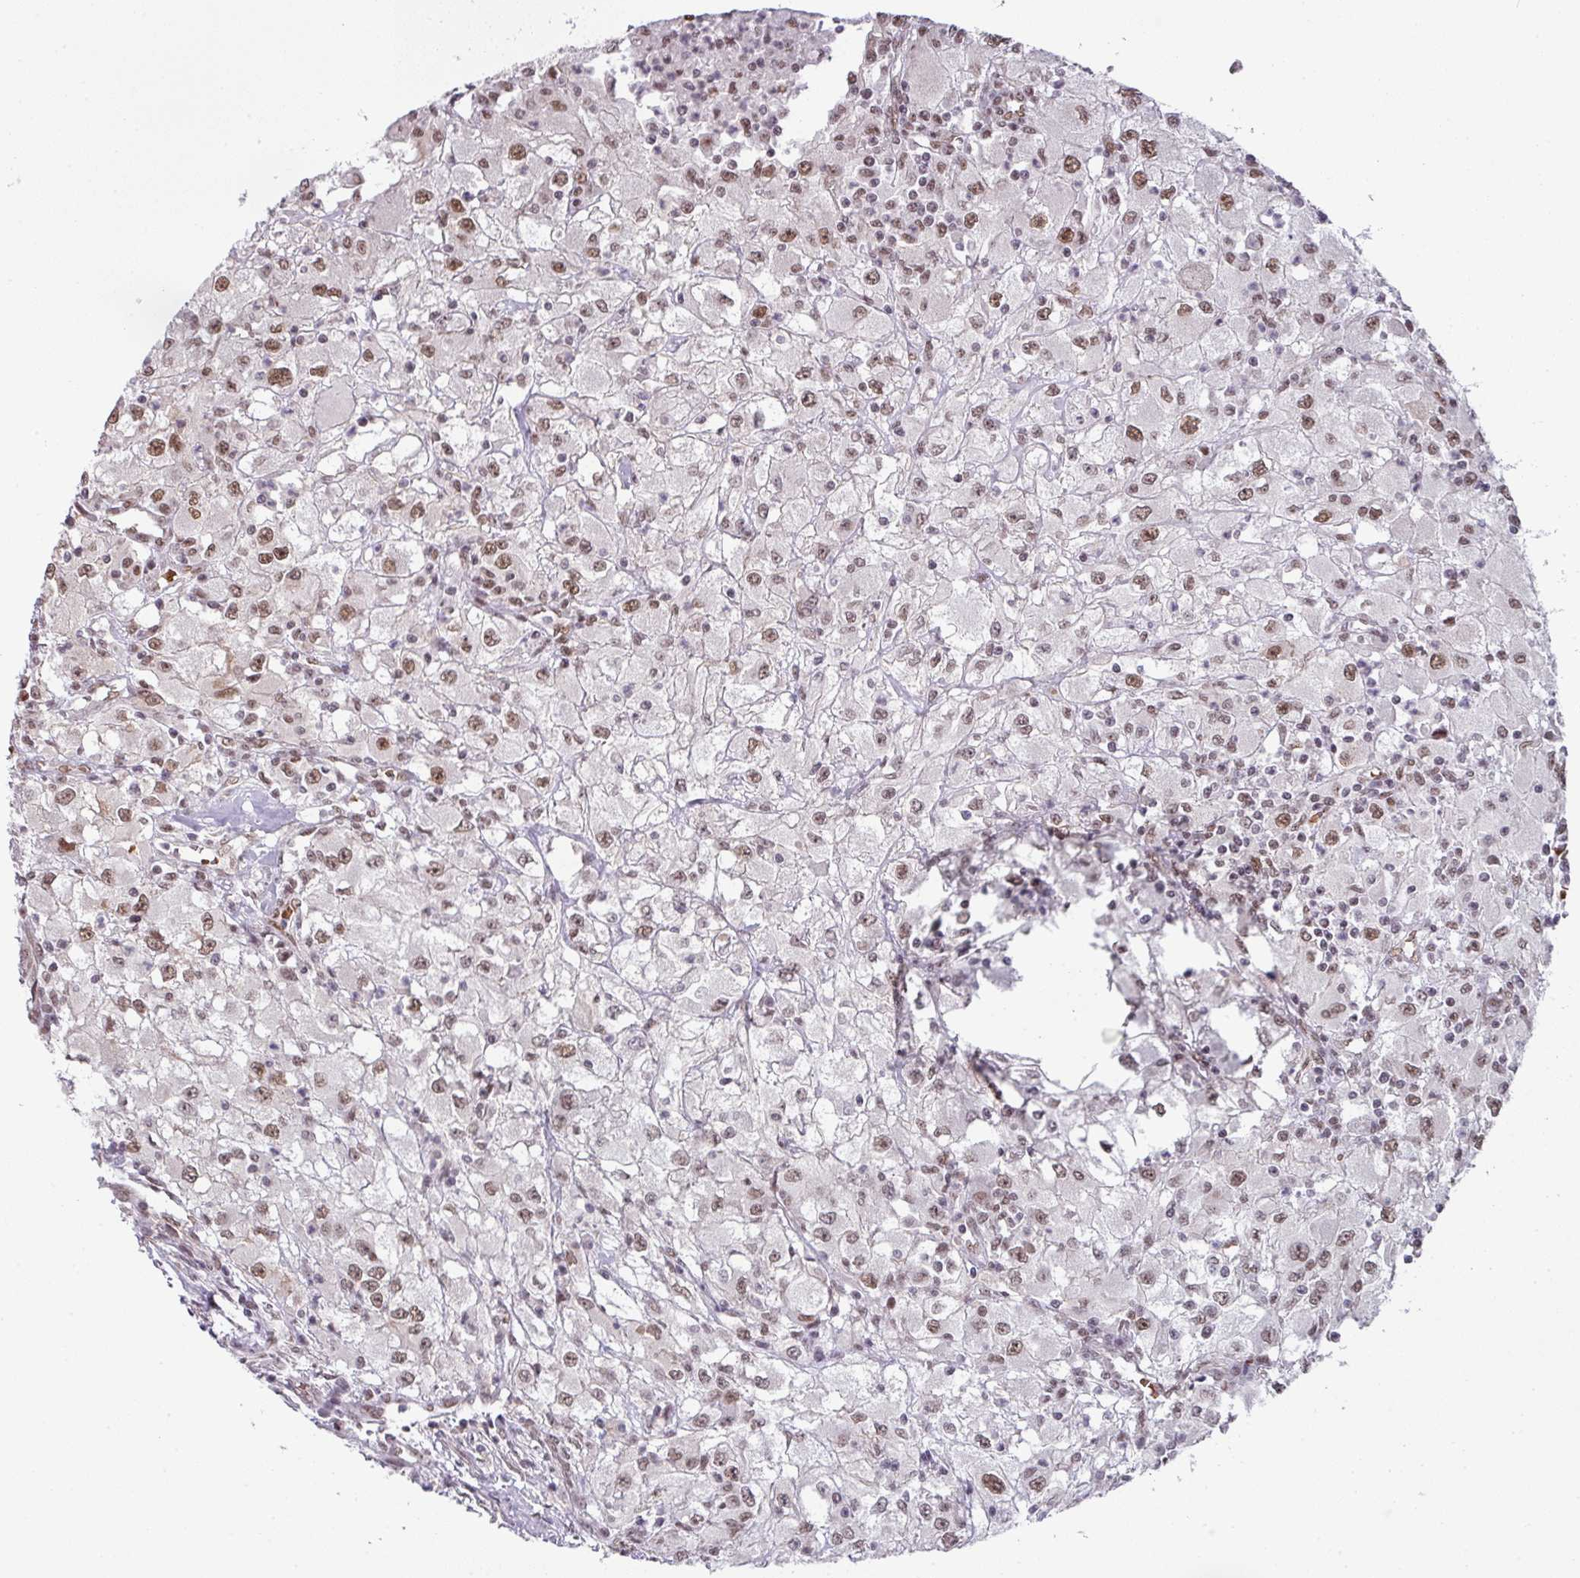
{"staining": {"intensity": "moderate", "quantity": "25%-75%", "location": "nuclear"}, "tissue": "renal cancer", "cell_type": "Tumor cells", "image_type": "cancer", "snomed": [{"axis": "morphology", "description": "Adenocarcinoma, NOS"}, {"axis": "topography", "description": "Kidney"}], "caption": "Immunohistochemistry (IHC) staining of adenocarcinoma (renal), which reveals medium levels of moderate nuclear staining in approximately 25%-75% of tumor cells indicating moderate nuclear protein staining. The staining was performed using DAB (3,3'-diaminobenzidine) (brown) for protein detection and nuclei were counterstained in hematoxylin (blue).", "gene": "NCOA5", "patient": {"sex": "female", "age": 67}}